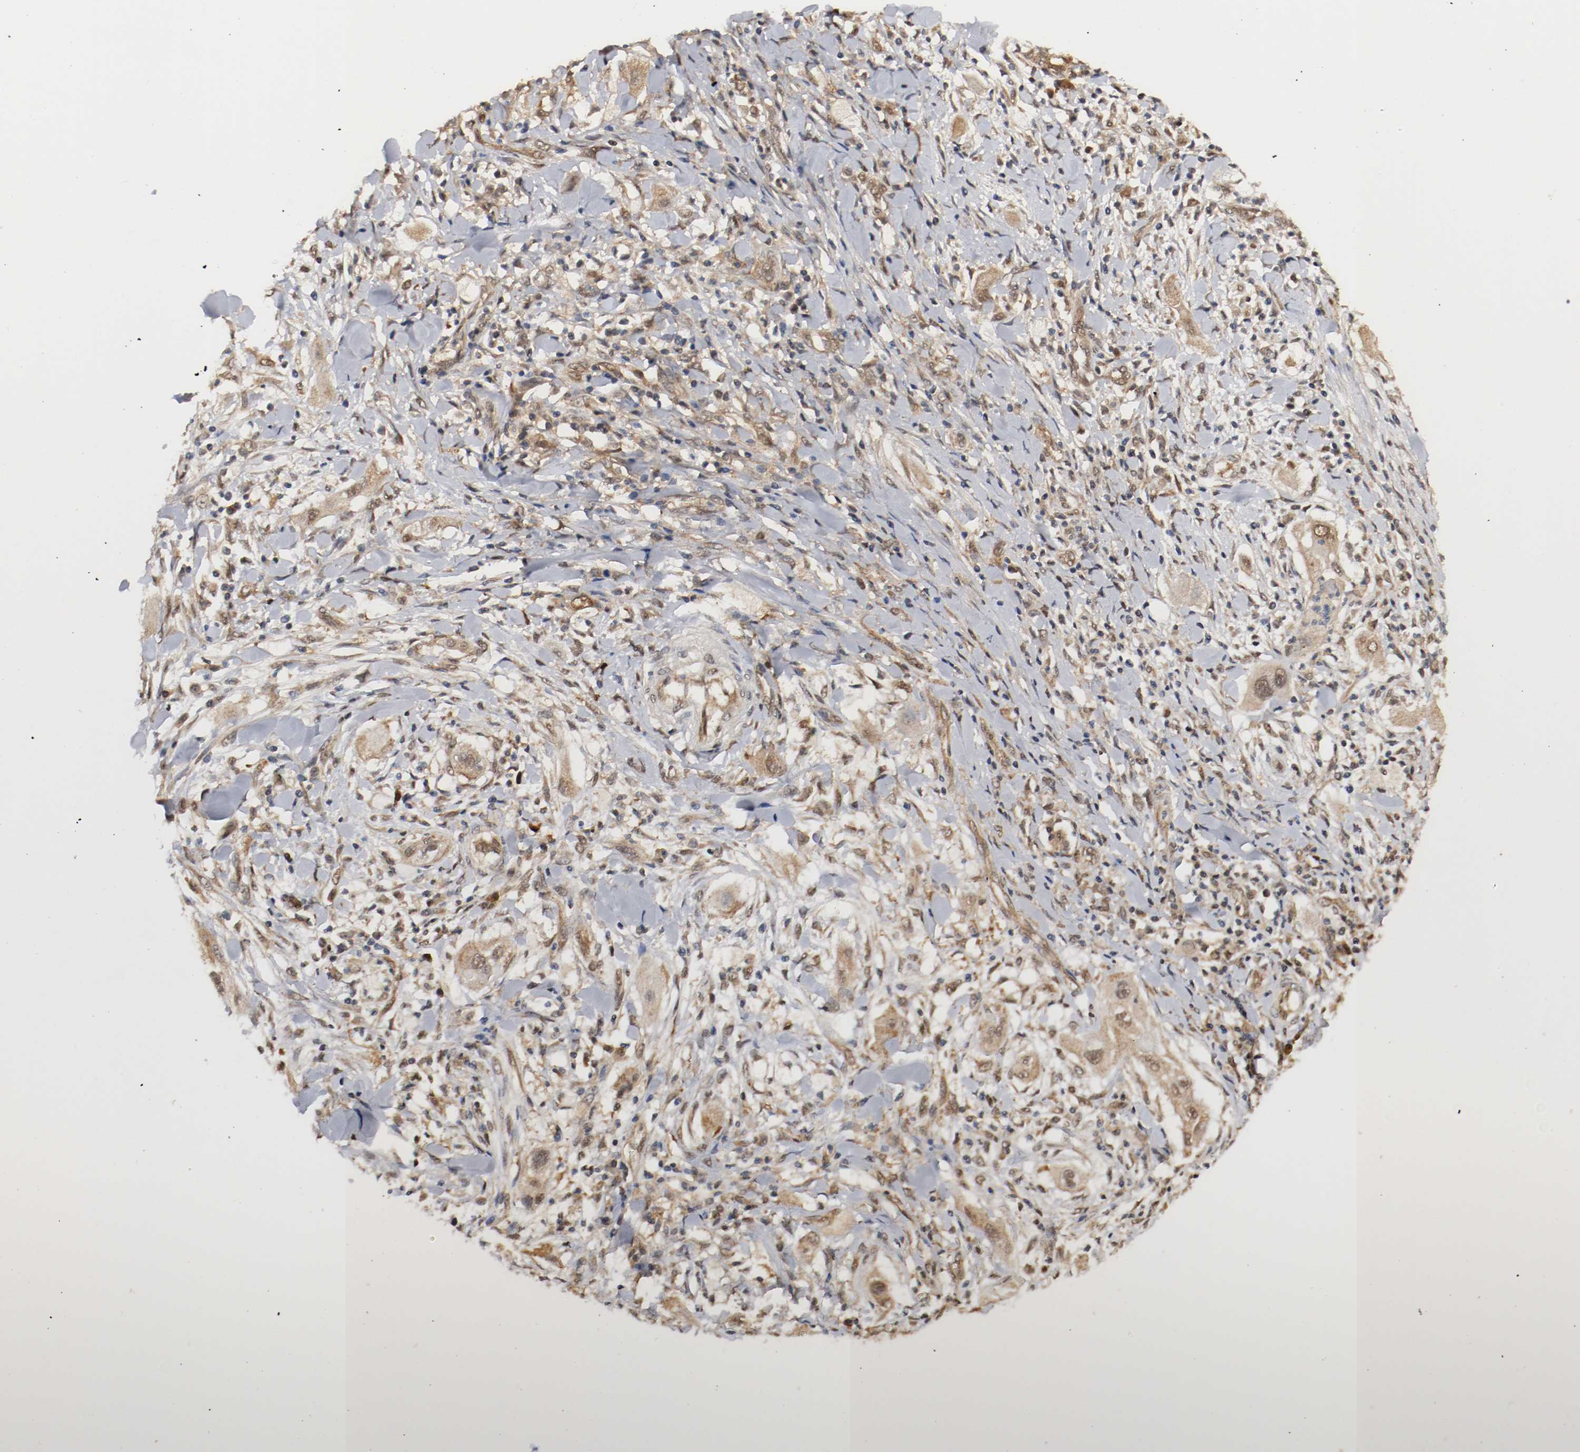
{"staining": {"intensity": "moderate", "quantity": ">75%", "location": "cytoplasmic/membranous,nuclear"}, "tissue": "lung cancer", "cell_type": "Tumor cells", "image_type": "cancer", "snomed": [{"axis": "morphology", "description": "Squamous cell carcinoma, NOS"}, {"axis": "topography", "description": "Lung"}], "caption": "Tumor cells reveal moderate cytoplasmic/membranous and nuclear staining in about >75% of cells in lung cancer. Using DAB (3,3'-diaminobenzidine) (brown) and hematoxylin (blue) stains, captured at high magnification using brightfield microscopy.", "gene": "AFG3L2", "patient": {"sex": "female", "age": 47}}